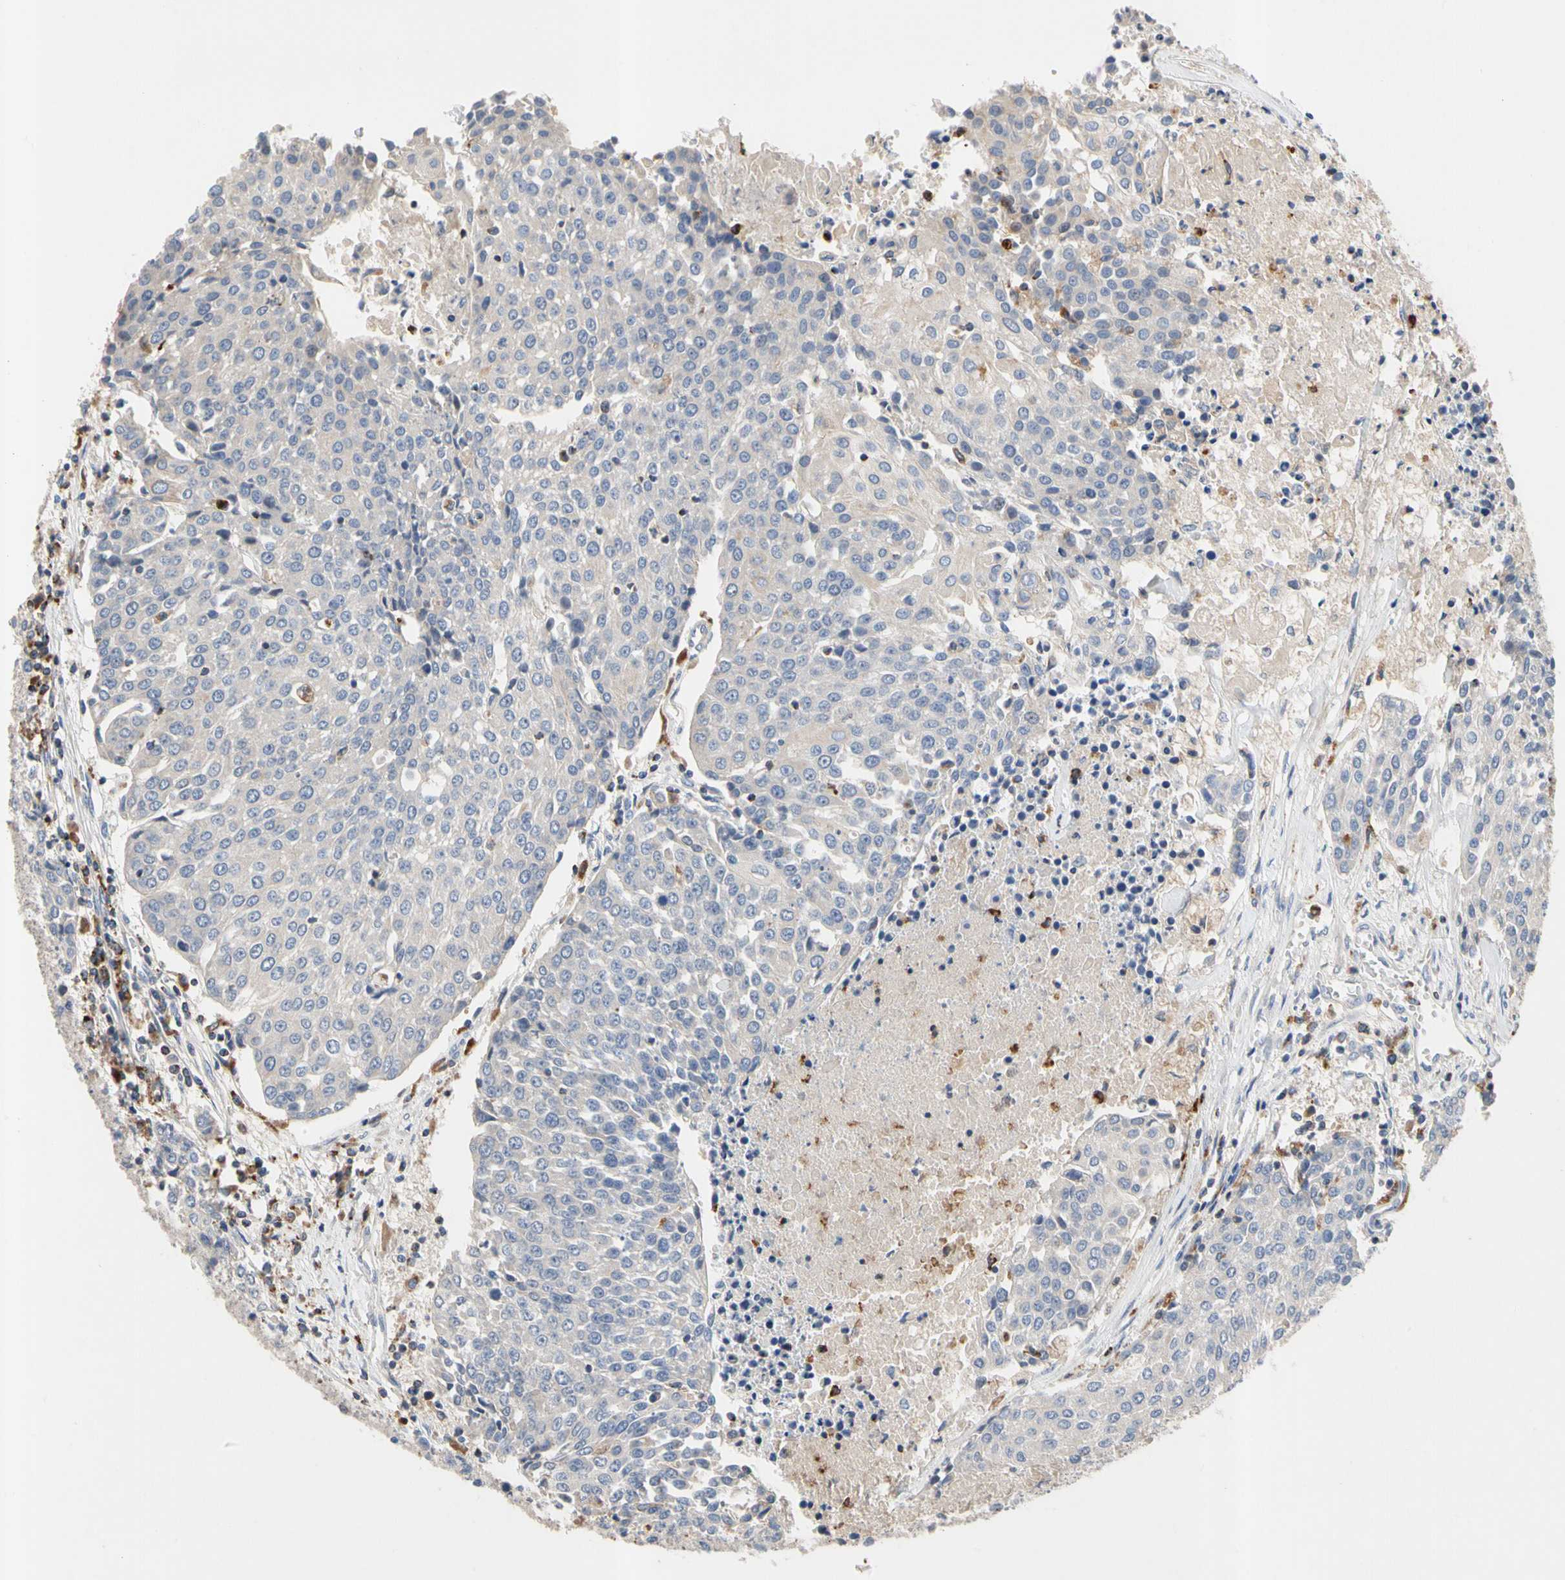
{"staining": {"intensity": "negative", "quantity": "none", "location": "none"}, "tissue": "urothelial cancer", "cell_type": "Tumor cells", "image_type": "cancer", "snomed": [{"axis": "morphology", "description": "Urothelial carcinoma, High grade"}, {"axis": "topography", "description": "Urinary bladder"}], "caption": "The image exhibits no staining of tumor cells in urothelial cancer.", "gene": "ADA2", "patient": {"sex": "female", "age": 85}}